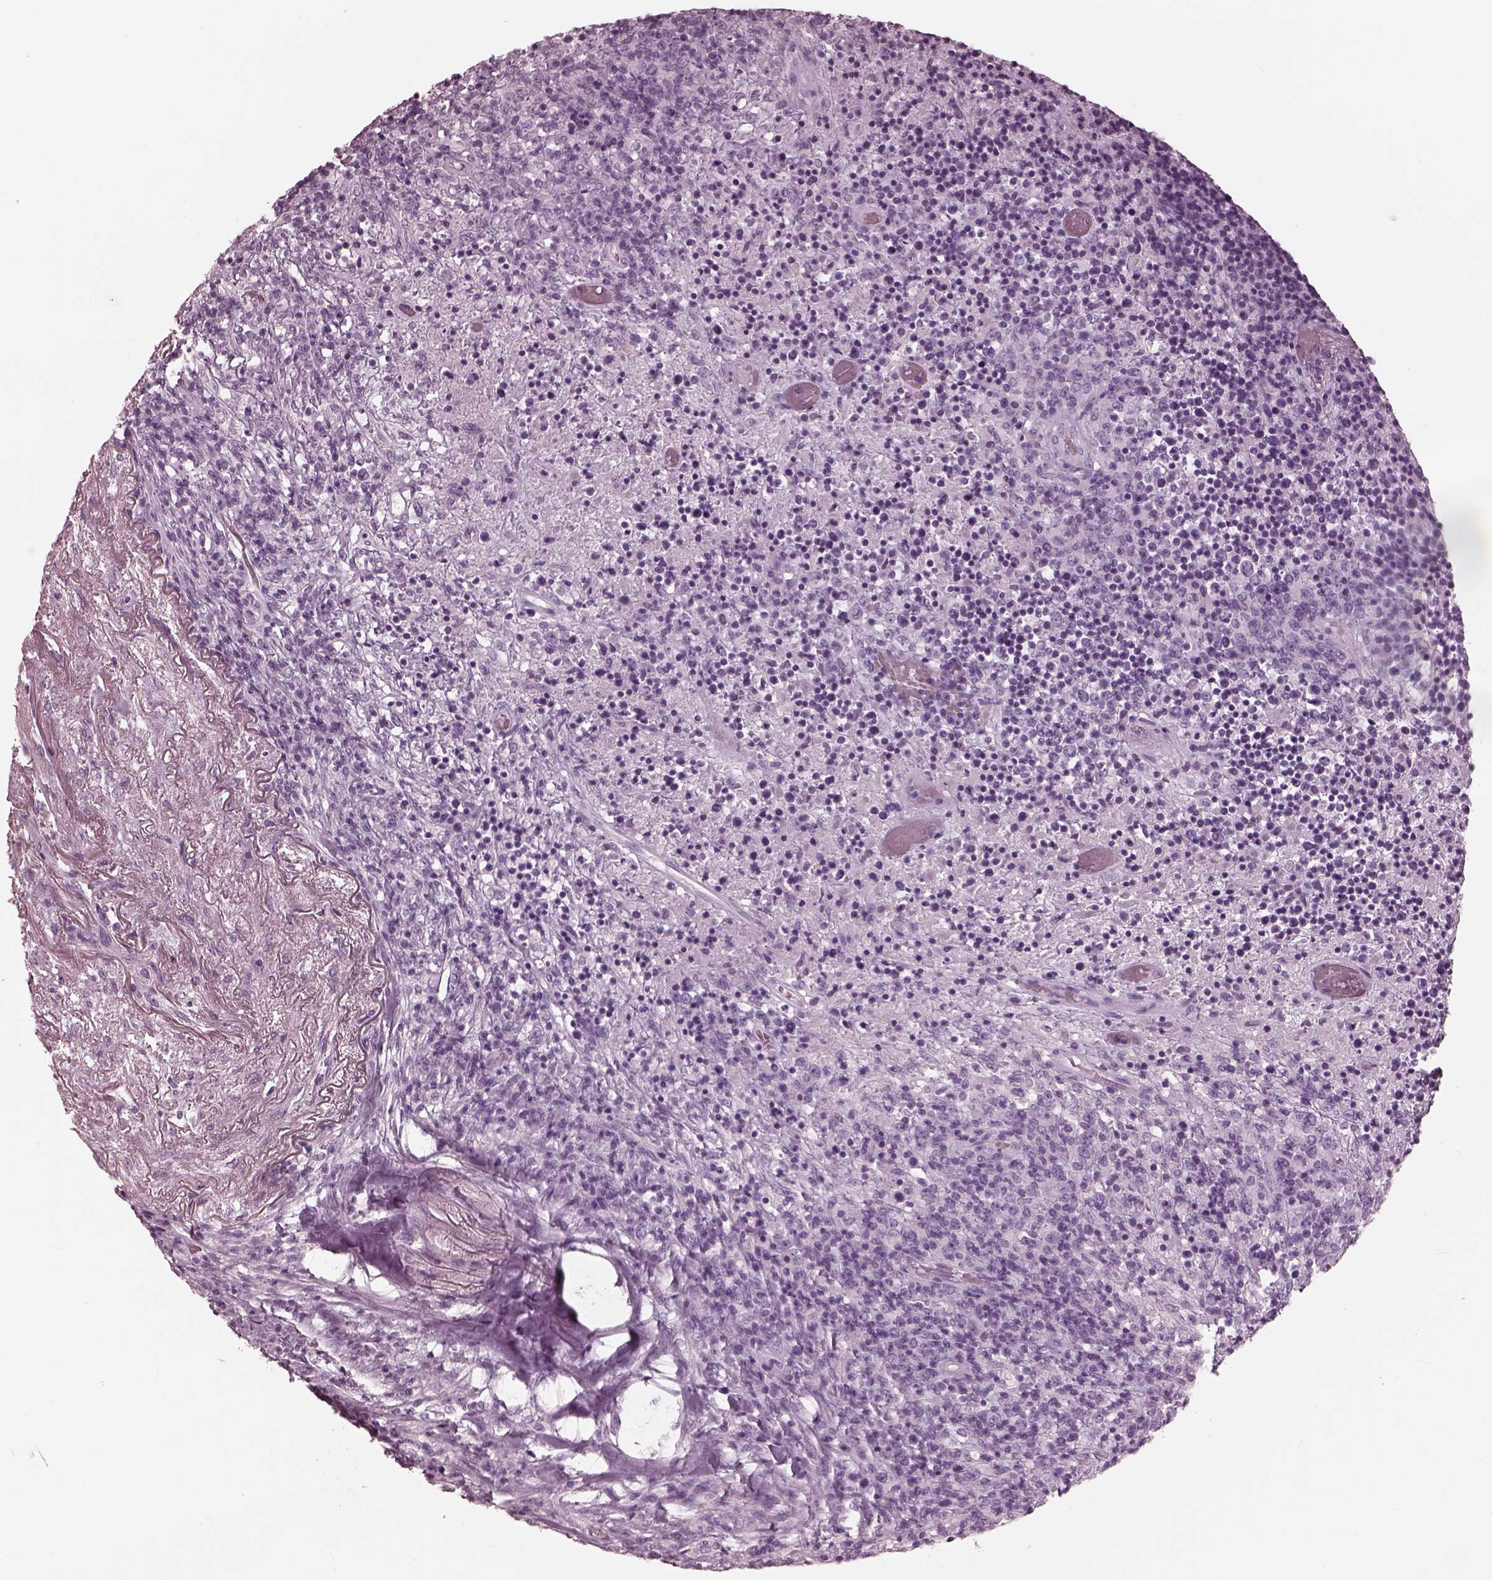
{"staining": {"intensity": "negative", "quantity": "none", "location": "none"}, "tissue": "lymphoma", "cell_type": "Tumor cells", "image_type": "cancer", "snomed": [{"axis": "morphology", "description": "Malignant lymphoma, non-Hodgkin's type, High grade"}, {"axis": "topography", "description": "Lung"}], "caption": "High power microscopy photomicrograph of an IHC image of malignant lymphoma, non-Hodgkin's type (high-grade), revealing no significant staining in tumor cells.", "gene": "FABP9", "patient": {"sex": "male", "age": 79}}